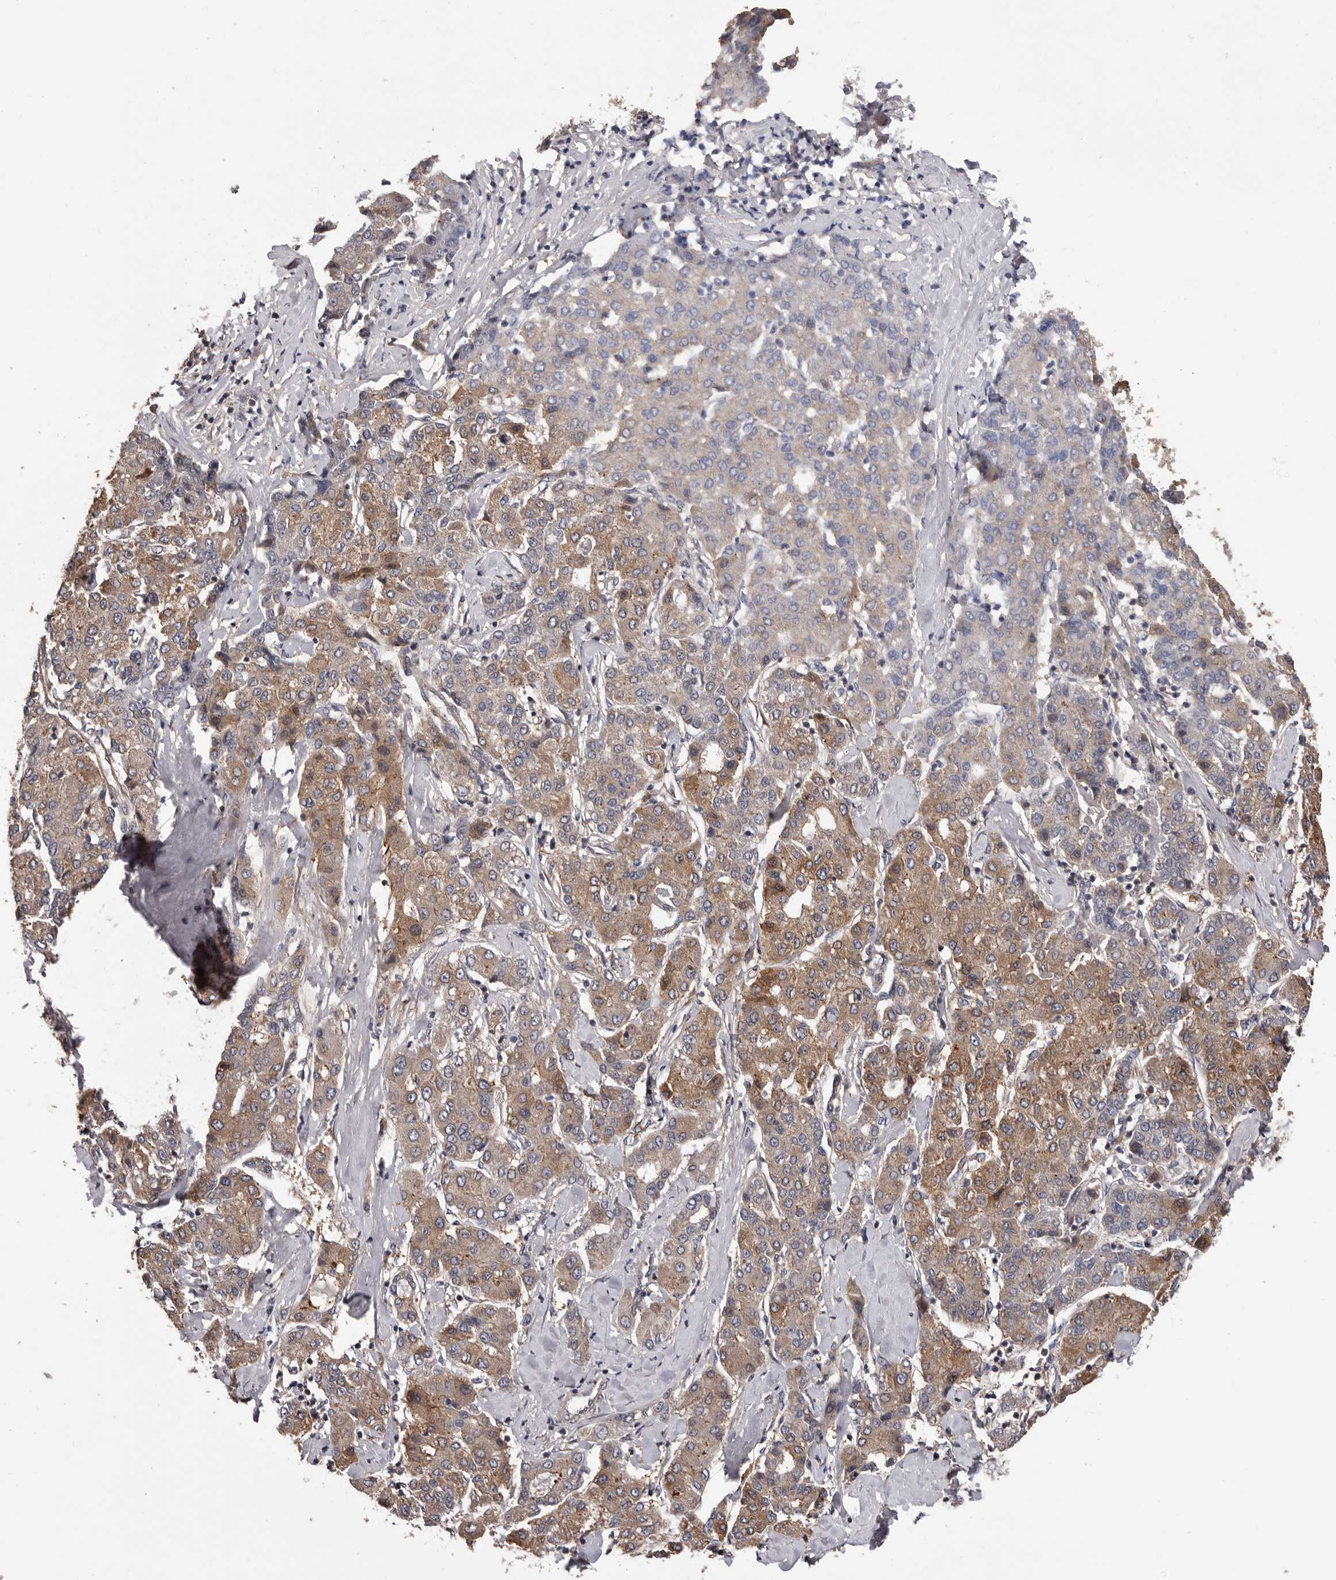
{"staining": {"intensity": "moderate", "quantity": "25%-75%", "location": "cytoplasmic/membranous"}, "tissue": "liver cancer", "cell_type": "Tumor cells", "image_type": "cancer", "snomed": [{"axis": "morphology", "description": "Carcinoma, Hepatocellular, NOS"}, {"axis": "topography", "description": "Liver"}], "caption": "An image of human liver hepatocellular carcinoma stained for a protein reveals moderate cytoplasmic/membranous brown staining in tumor cells.", "gene": "ADAMTS2", "patient": {"sex": "male", "age": 65}}